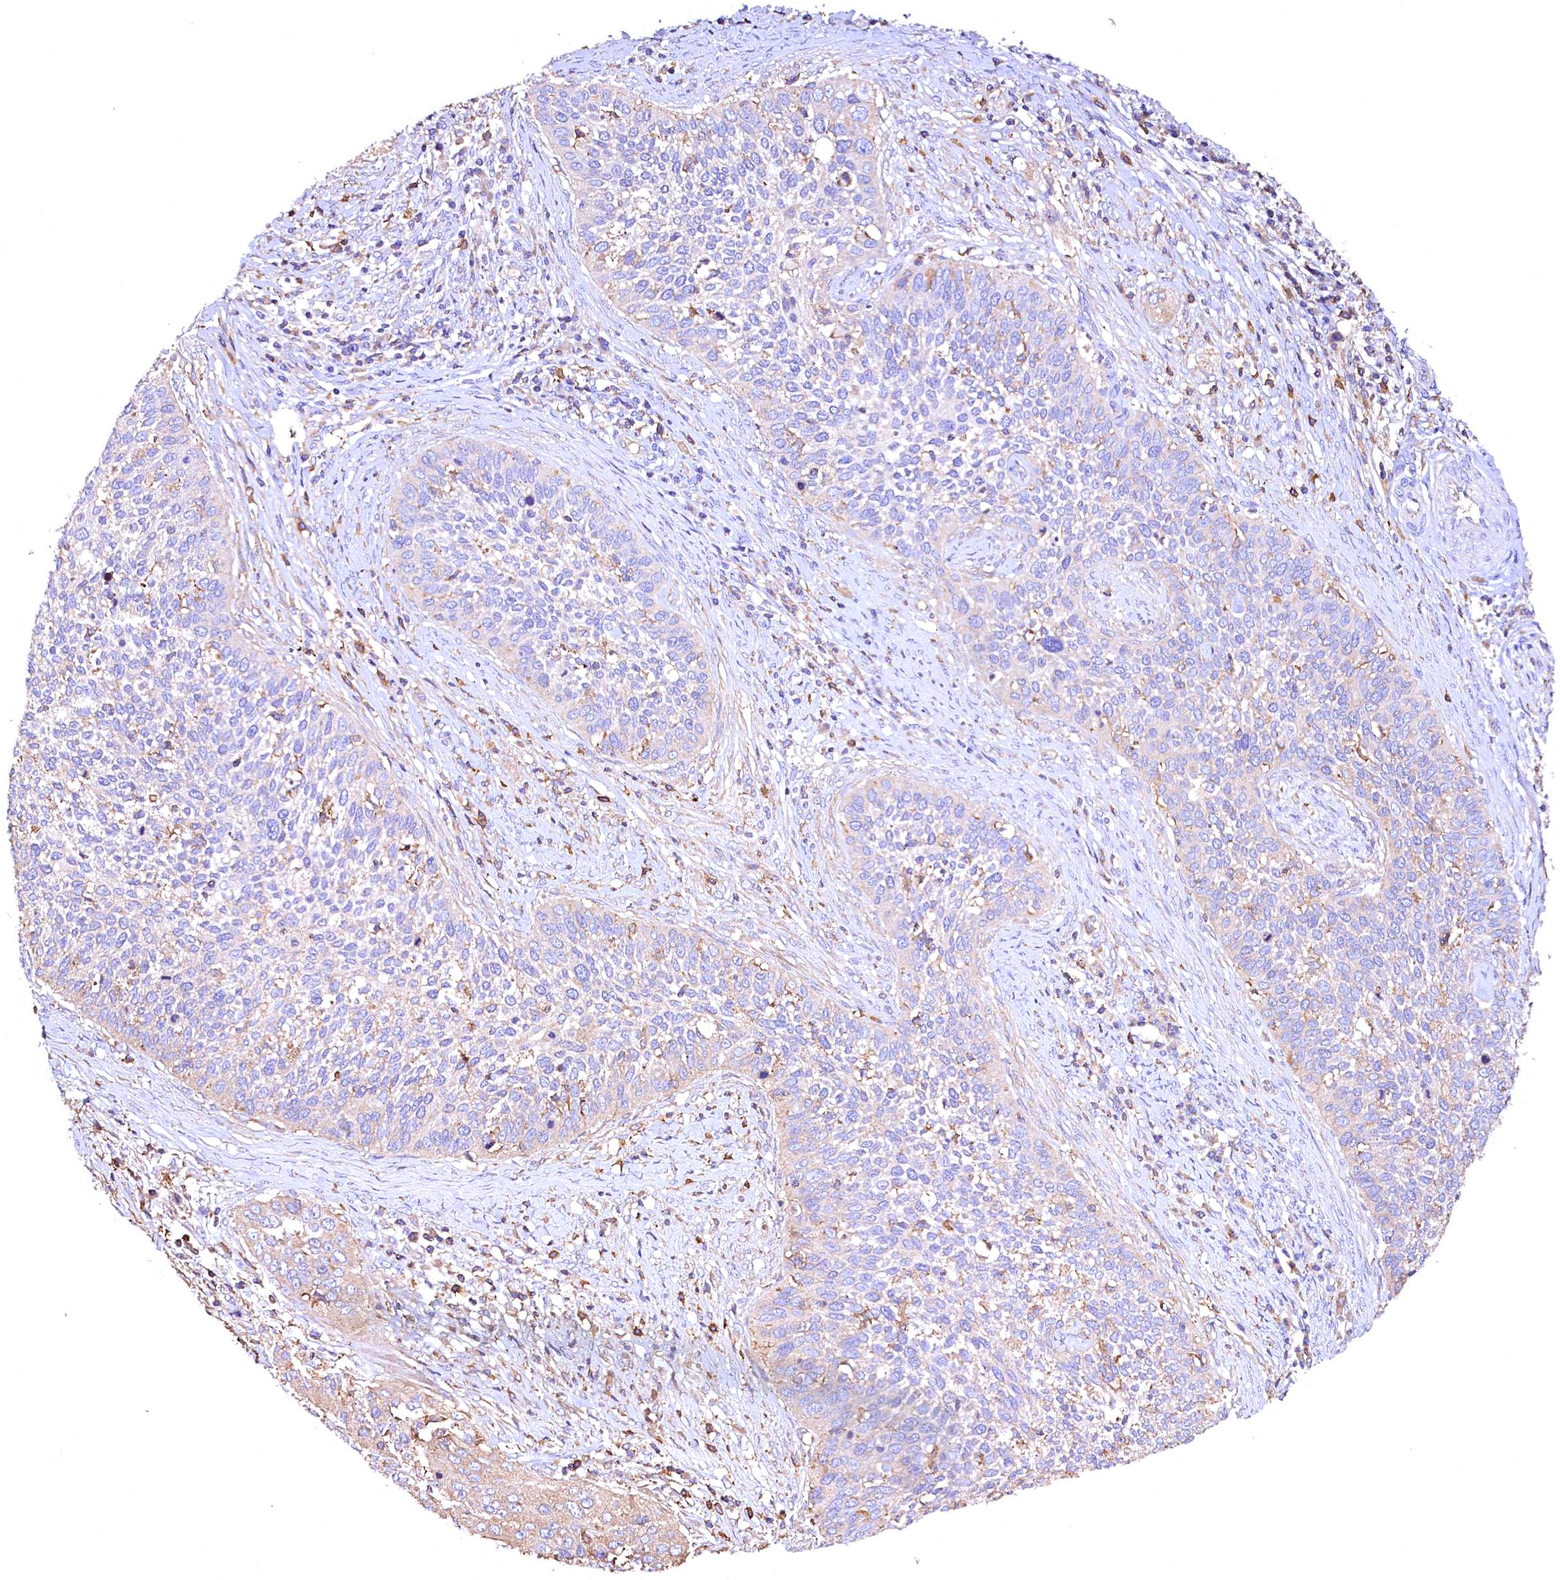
{"staining": {"intensity": "weak", "quantity": "<25%", "location": "cytoplasmic/membranous"}, "tissue": "cervical cancer", "cell_type": "Tumor cells", "image_type": "cancer", "snomed": [{"axis": "morphology", "description": "Squamous cell carcinoma, NOS"}, {"axis": "topography", "description": "Cervix"}], "caption": "Histopathology image shows no protein expression in tumor cells of cervical squamous cell carcinoma tissue.", "gene": "RARS2", "patient": {"sex": "female", "age": 34}}